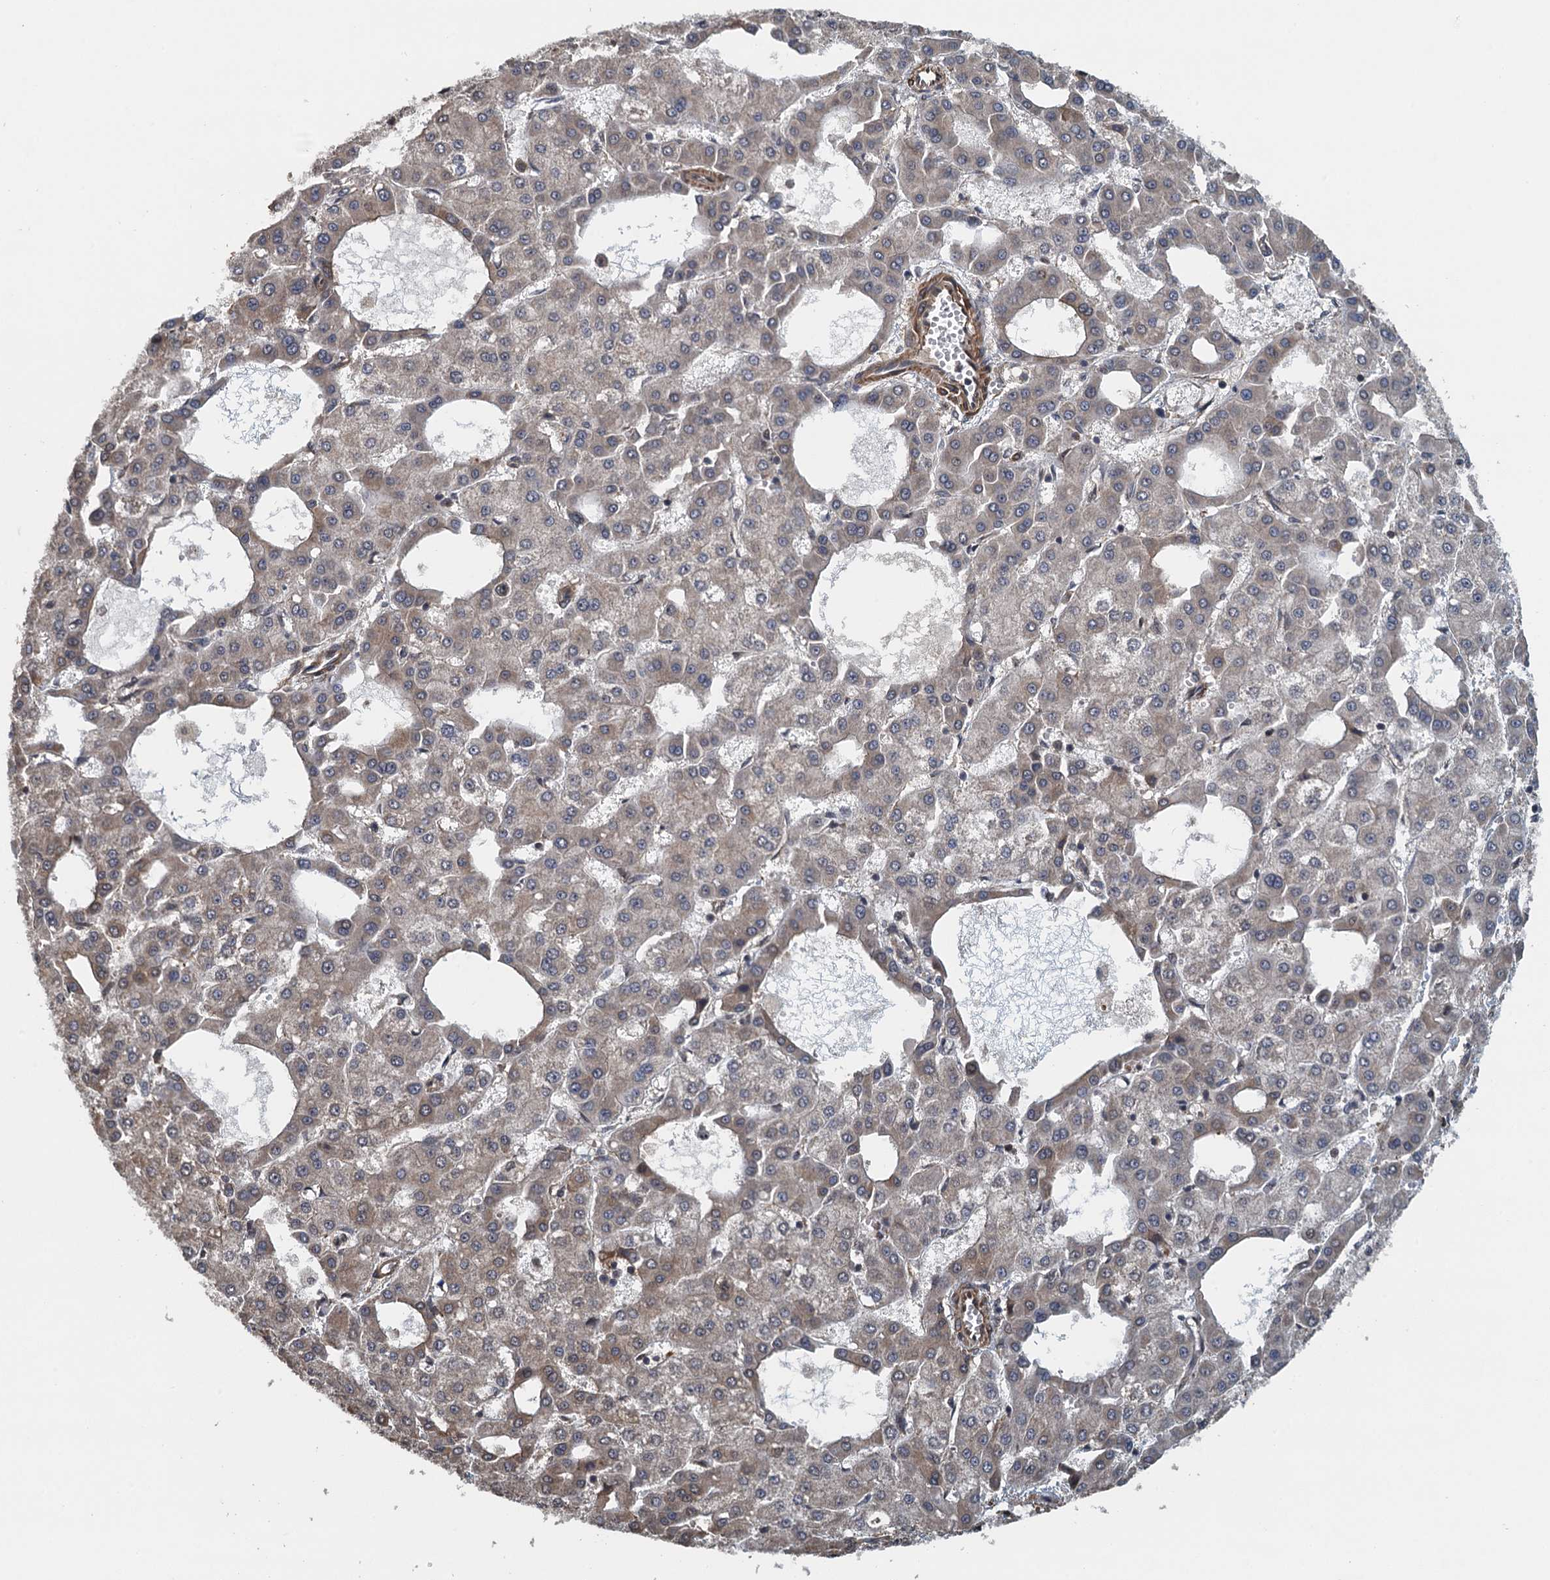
{"staining": {"intensity": "weak", "quantity": "25%-75%", "location": "cytoplasmic/membranous"}, "tissue": "liver cancer", "cell_type": "Tumor cells", "image_type": "cancer", "snomed": [{"axis": "morphology", "description": "Carcinoma, Hepatocellular, NOS"}, {"axis": "topography", "description": "Liver"}], "caption": "The photomicrograph shows staining of liver cancer, revealing weak cytoplasmic/membranous protein staining (brown color) within tumor cells. (Stains: DAB (3,3'-diaminobenzidine) in brown, nuclei in blue, Microscopy: brightfield microscopy at high magnification).", "gene": "MEAK7", "patient": {"sex": "male", "age": 47}}